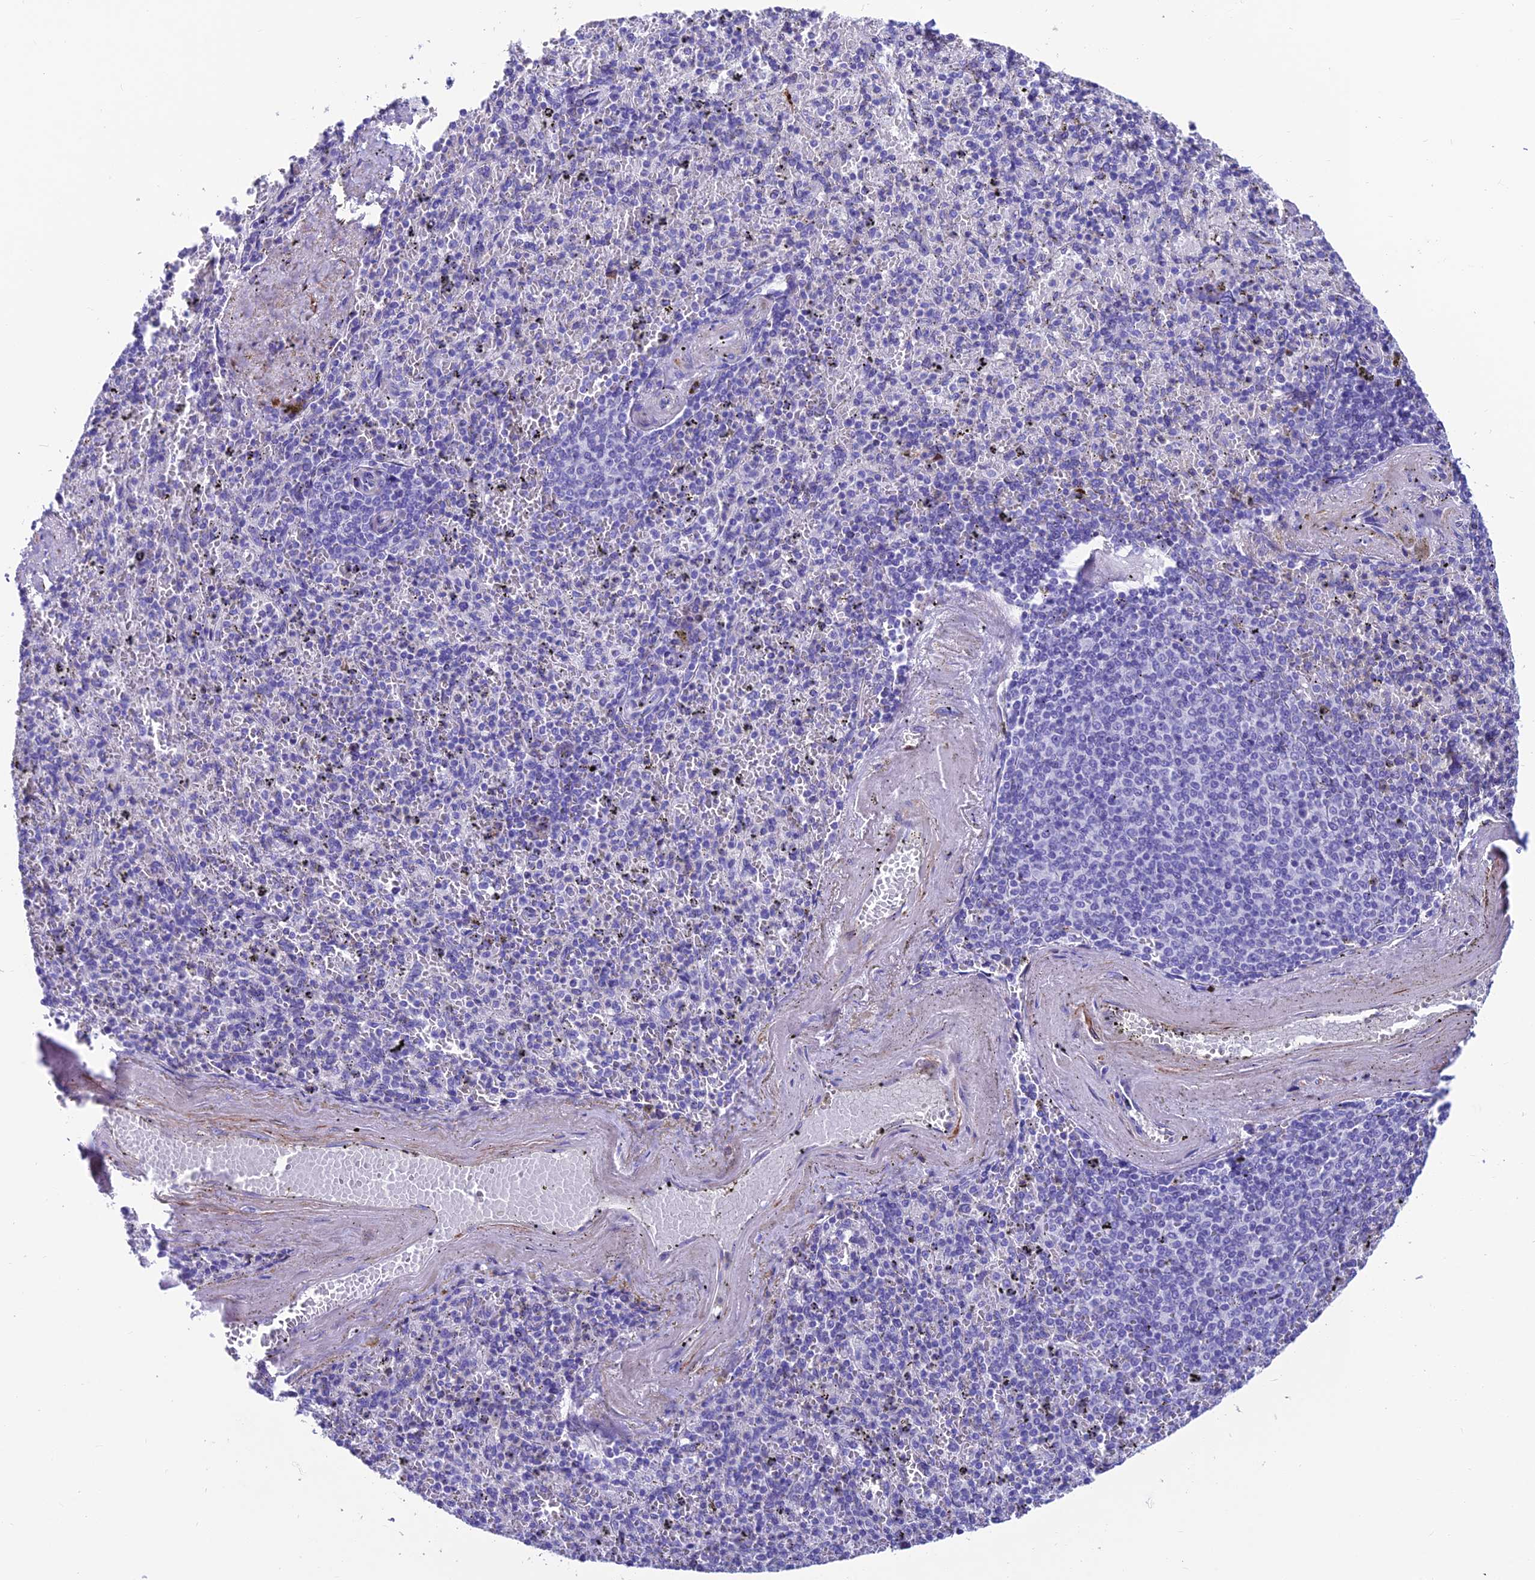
{"staining": {"intensity": "negative", "quantity": "none", "location": "none"}, "tissue": "spleen", "cell_type": "Cells in red pulp", "image_type": "normal", "snomed": [{"axis": "morphology", "description": "Normal tissue, NOS"}, {"axis": "topography", "description": "Spleen"}], "caption": "A high-resolution histopathology image shows IHC staining of normal spleen, which displays no significant positivity in cells in red pulp.", "gene": "GNG11", "patient": {"sex": "male", "age": 82}}